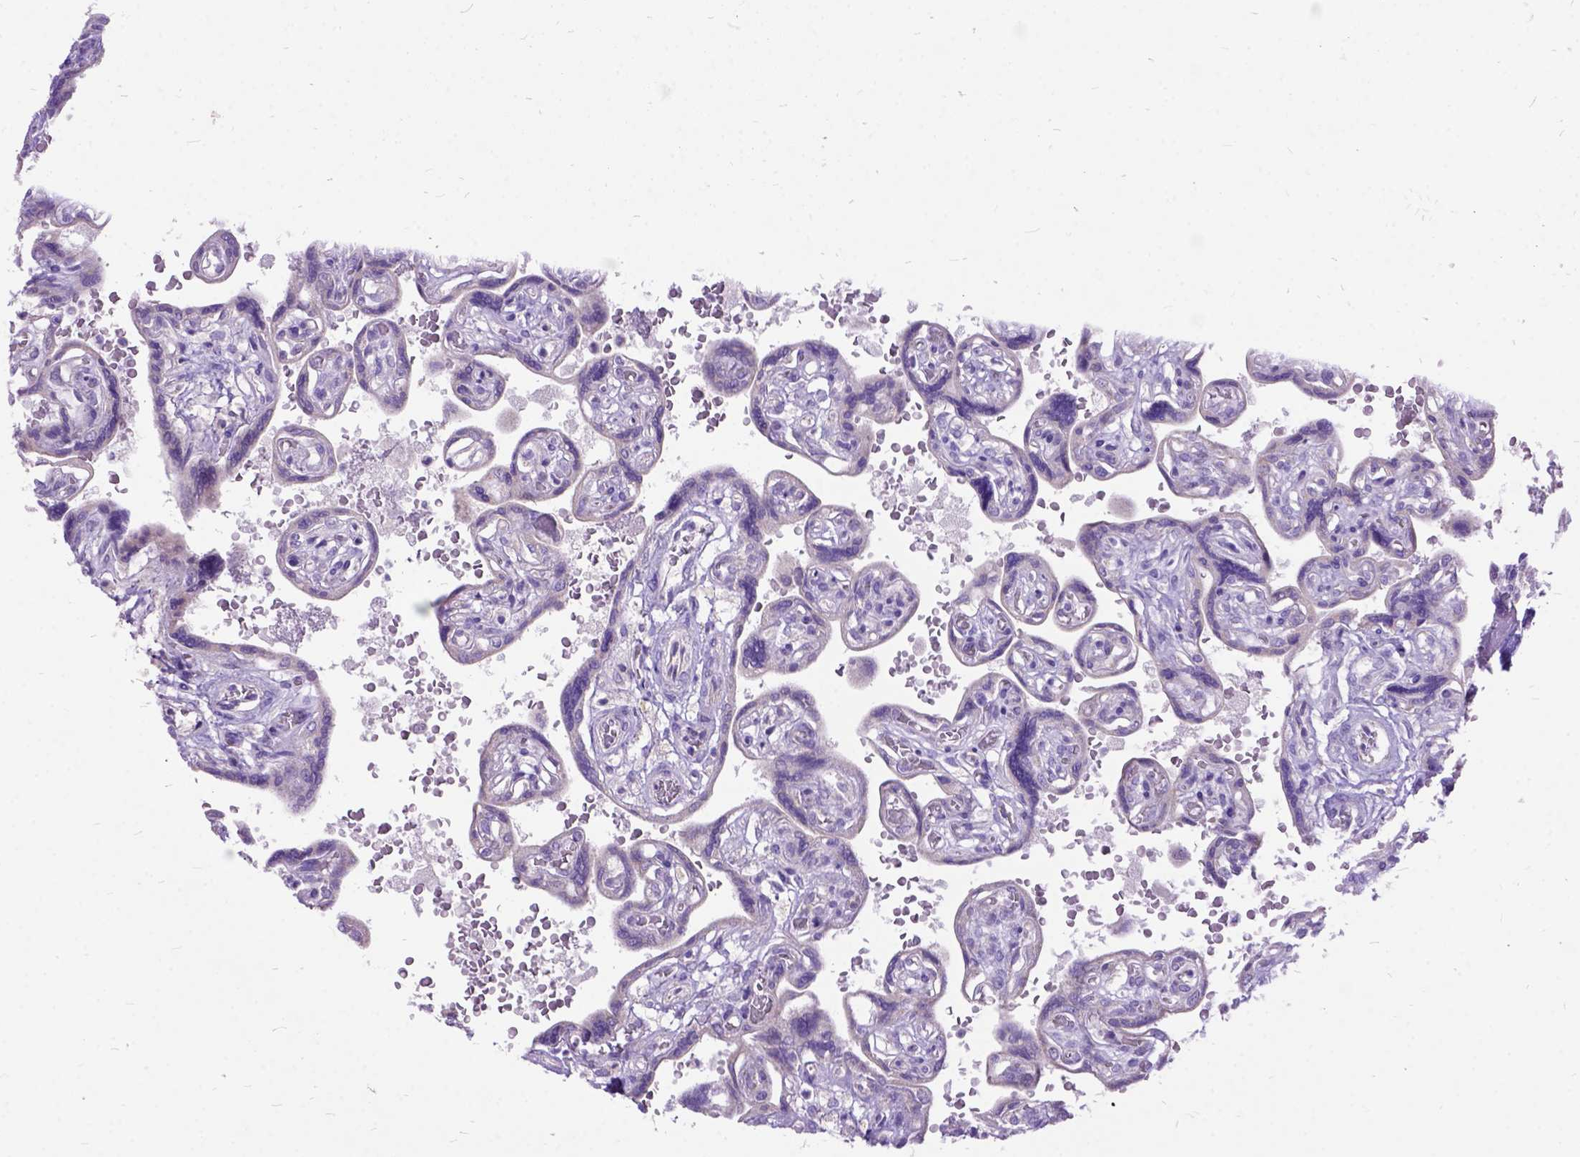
{"staining": {"intensity": "negative", "quantity": "none", "location": "none"}, "tissue": "placenta", "cell_type": "Decidual cells", "image_type": "normal", "snomed": [{"axis": "morphology", "description": "Normal tissue, NOS"}, {"axis": "topography", "description": "Placenta"}], "caption": "Immunohistochemistry of unremarkable human placenta exhibits no expression in decidual cells. (DAB (3,3'-diaminobenzidine) immunohistochemistry (IHC), high magnification).", "gene": "CTAG2", "patient": {"sex": "female", "age": 32}}